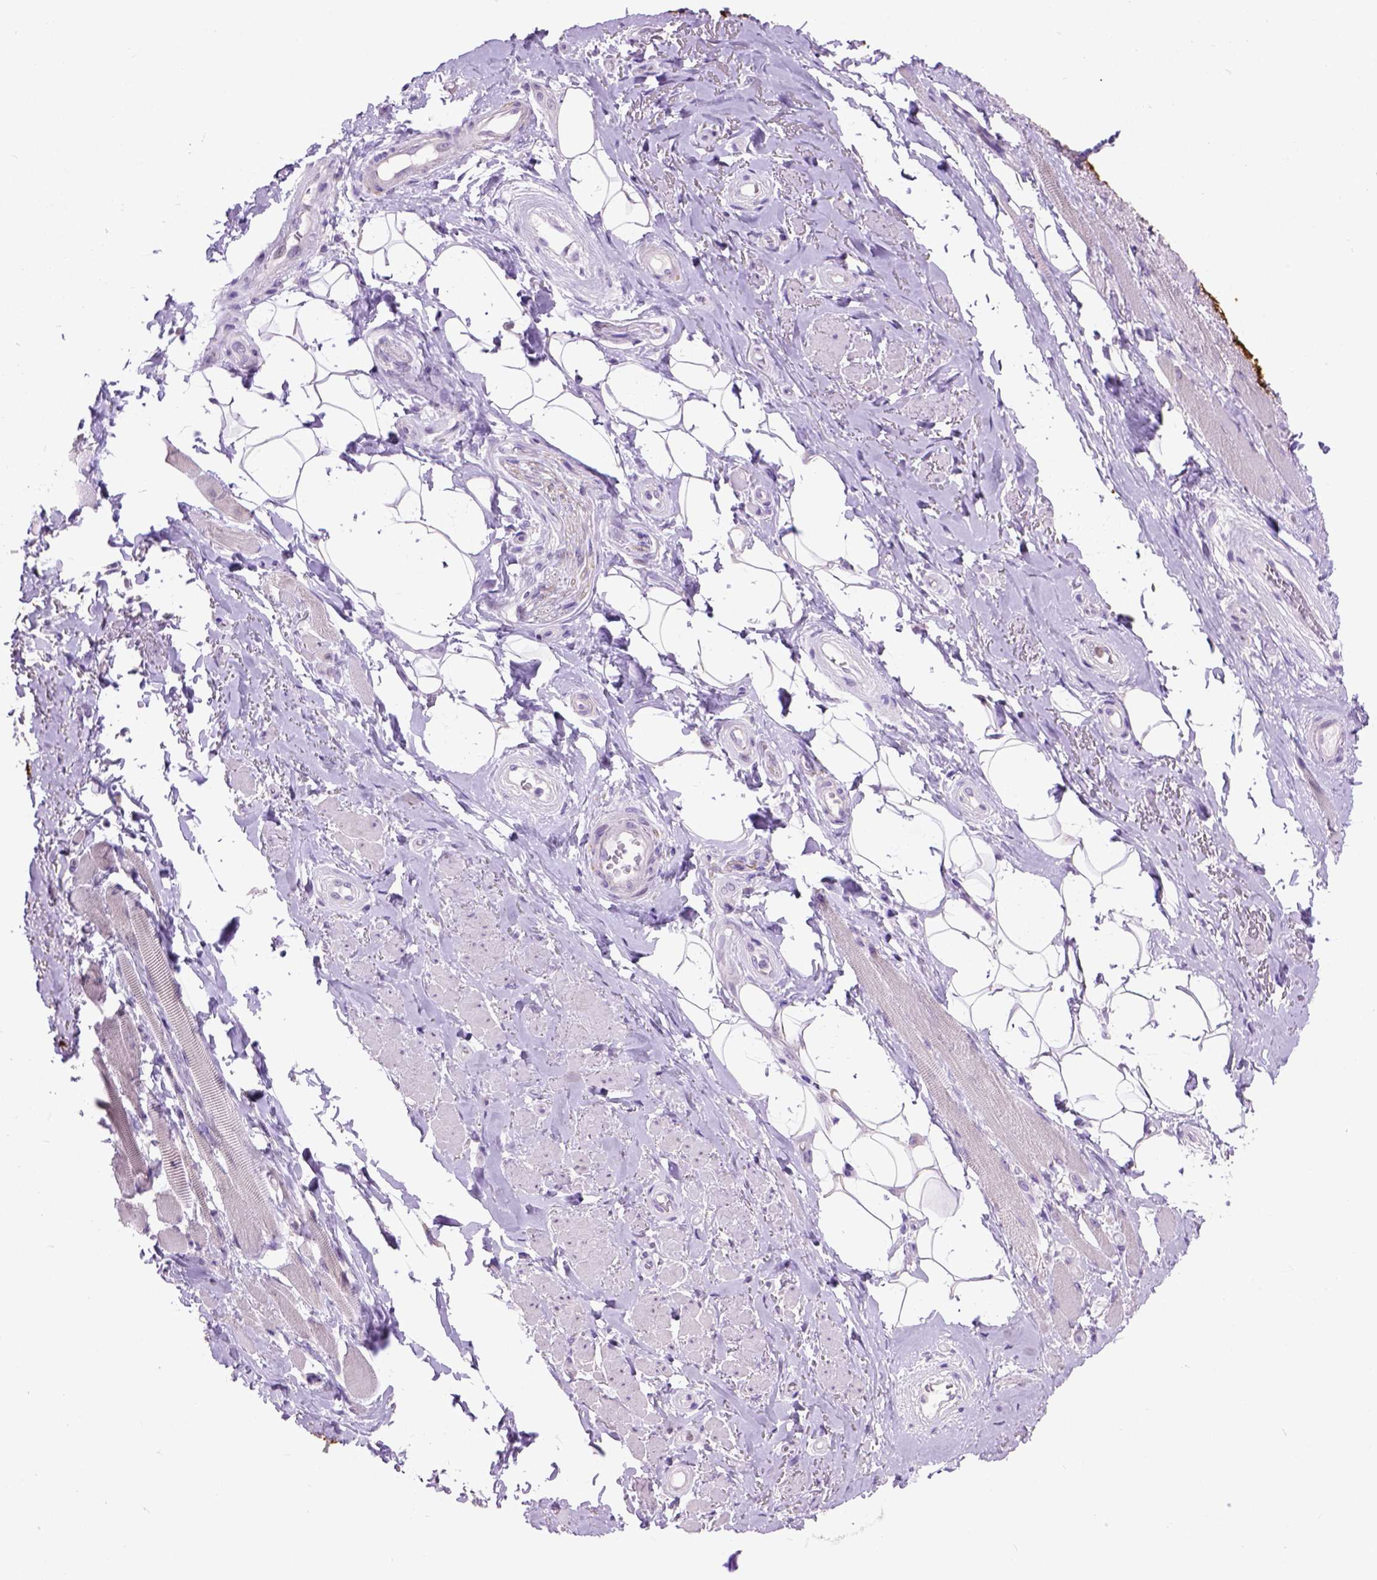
{"staining": {"intensity": "negative", "quantity": "none", "location": "none"}, "tissue": "adipose tissue", "cell_type": "Adipocytes", "image_type": "normal", "snomed": [{"axis": "morphology", "description": "Normal tissue, NOS"}, {"axis": "topography", "description": "Anal"}, {"axis": "topography", "description": "Peripheral nerve tissue"}], "caption": "There is no significant expression in adipocytes of adipose tissue. (Stains: DAB (3,3'-diaminobenzidine) IHC with hematoxylin counter stain, Microscopy: brightfield microscopy at high magnification).", "gene": "MAPT", "patient": {"sex": "male", "age": 53}}